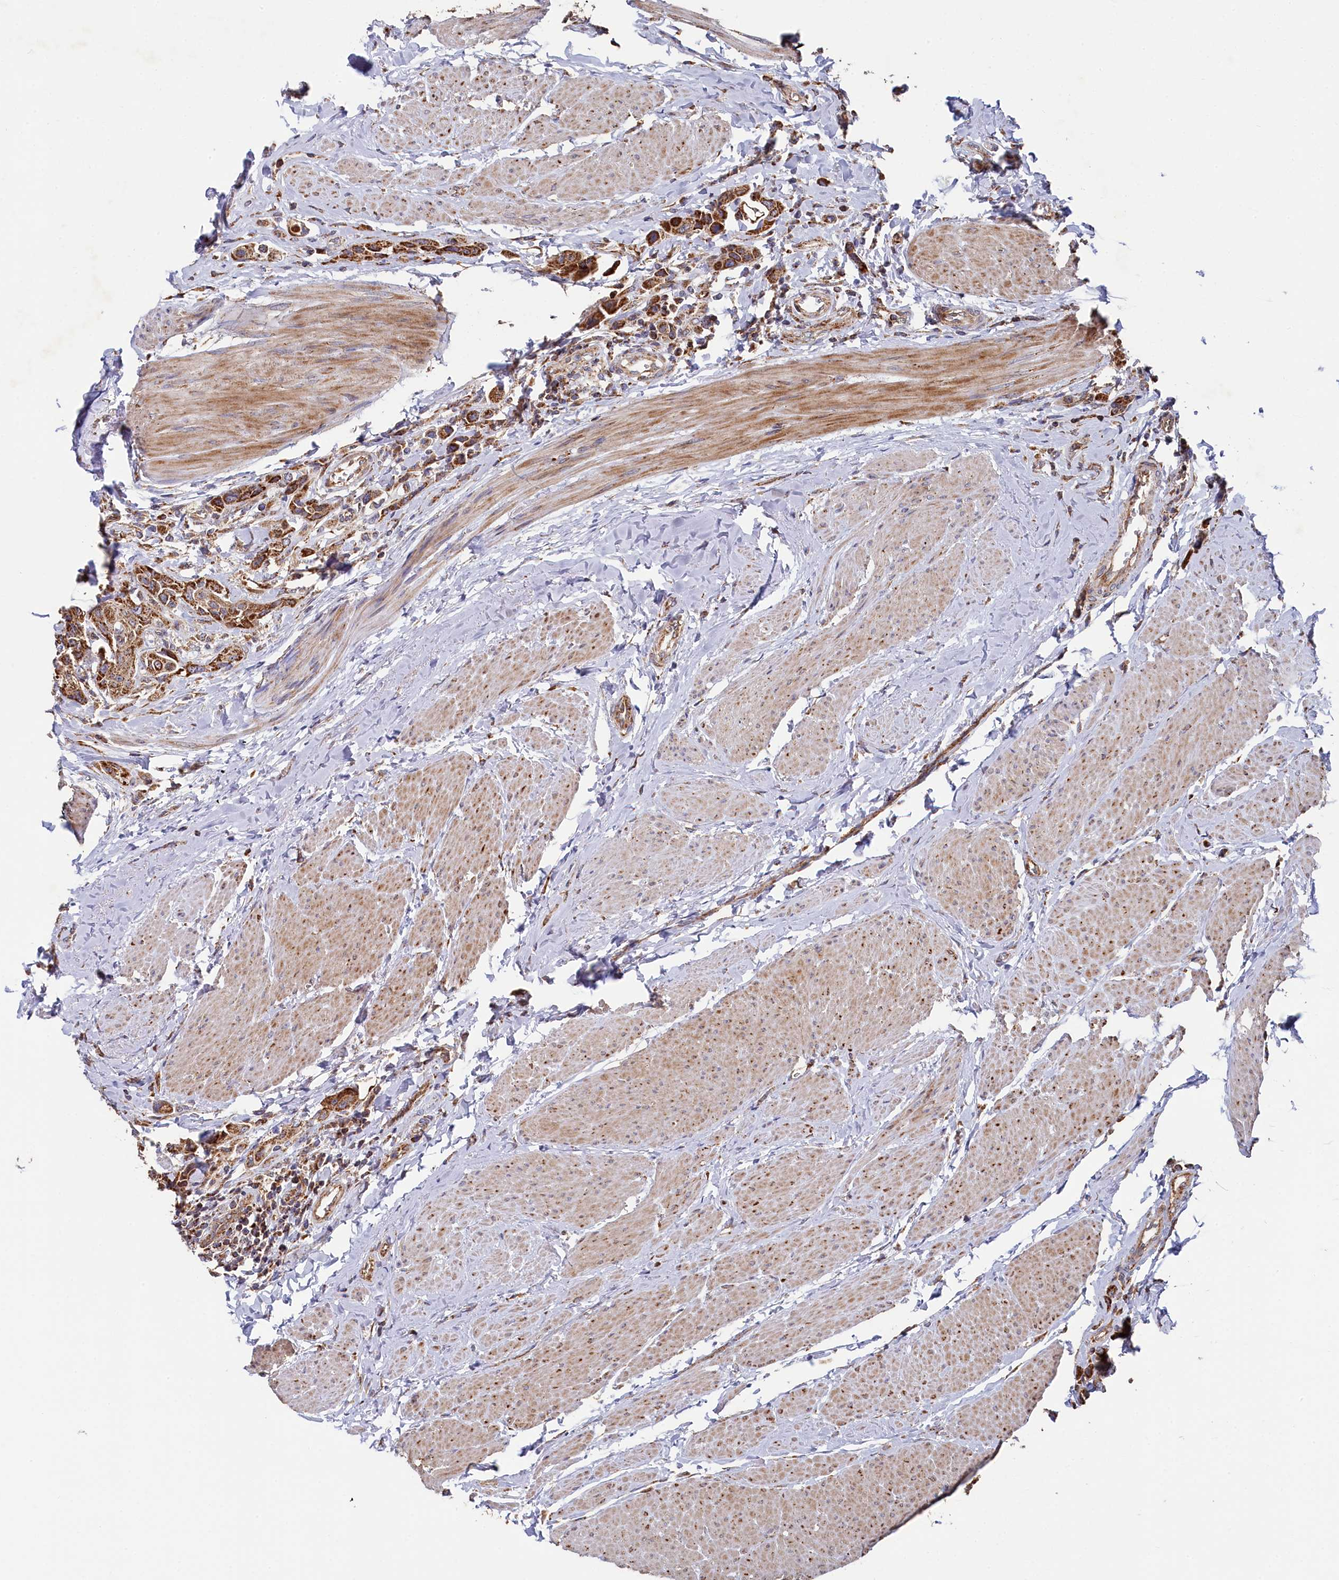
{"staining": {"intensity": "strong", "quantity": ">75%", "location": "cytoplasmic/membranous"}, "tissue": "urothelial cancer", "cell_type": "Tumor cells", "image_type": "cancer", "snomed": [{"axis": "morphology", "description": "Urothelial carcinoma, High grade"}, {"axis": "topography", "description": "Urinary bladder"}], "caption": "DAB immunohistochemical staining of high-grade urothelial carcinoma demonstrates strong cytoplasmic/membranous protein expression in approximately >75% of tumor cells.", "gene": "HAUS2", "patient": {"sex": "male", "age": 50}}